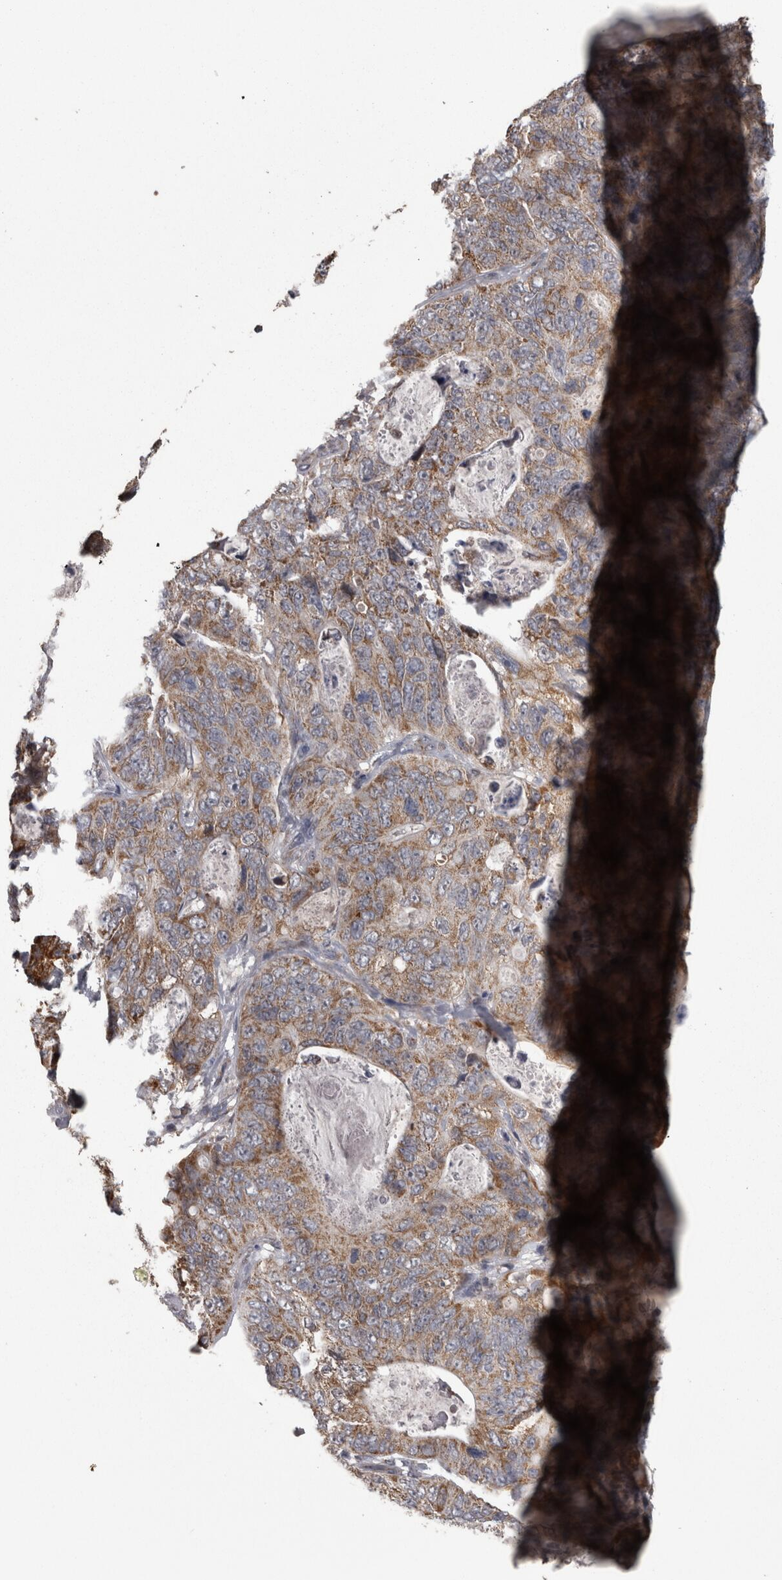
{"staining": {"intensity": "moderate", "quantity": ">75%", "location": "cytoplasmic/membranous"}, "tissue": "stomach cancer", "cell_type": "Tumor cells", "image_type": "cancer", "snomed": [{"axis": "morphology", "description": "Normal tissue, NOS"}, {"axis": "morphology", "description": "Adenocarcinoma, NOS"}, {"axis": "topography", "description": "Stomach"}], "caption": "Immunohistochemistry (IHC) (DAB (3,3'-diaminobenzidine)) staining of stomach cancer (adenocarcinoma) exhibits moderate cytoplasmic/membranous protein expression in about >75% of tumor cells. (DAB IHC, brown staining for protein, blue staining for nuclei).", "gene": "DBT", "patient": {"sex": "female", "age": 89}}